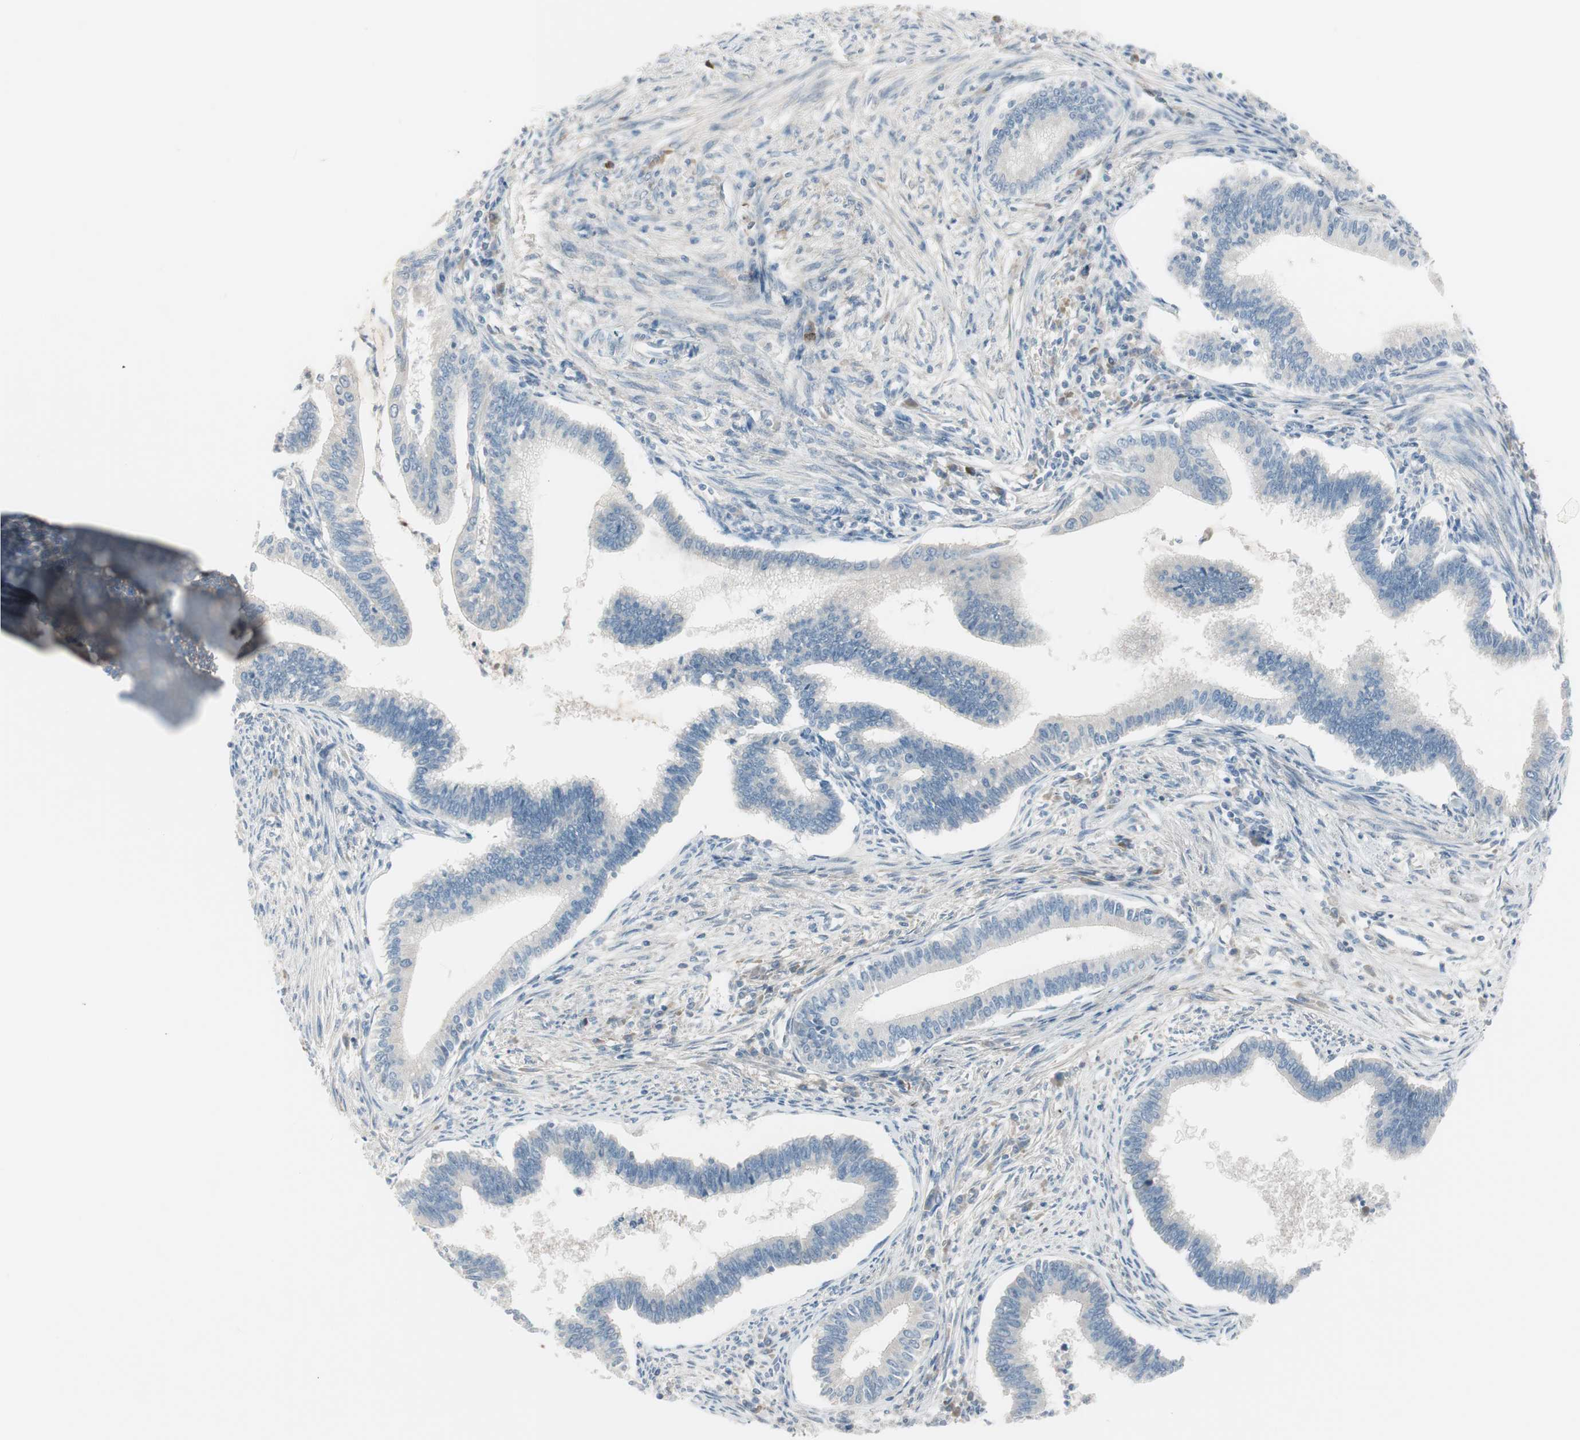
{"staining": {"intensity": "negative", "quantity": "none", "location": "none"}, "tissue": "cervical cancer", "cell_type": "Tumor cells", "image_type": "cancer", "snomed": [{"axis": "morphology", "description": "Adenocarcinoma, NOS"}, {"axis": "topography", "description": "Cervix"}], "caption": "This is an immunohistochemistry (IHC) image of adenocarcinoma (cervical). There is no expression in tumor cells.", "gene": "MAPRE3", "patient": {"sex": "female", "age": 36}}